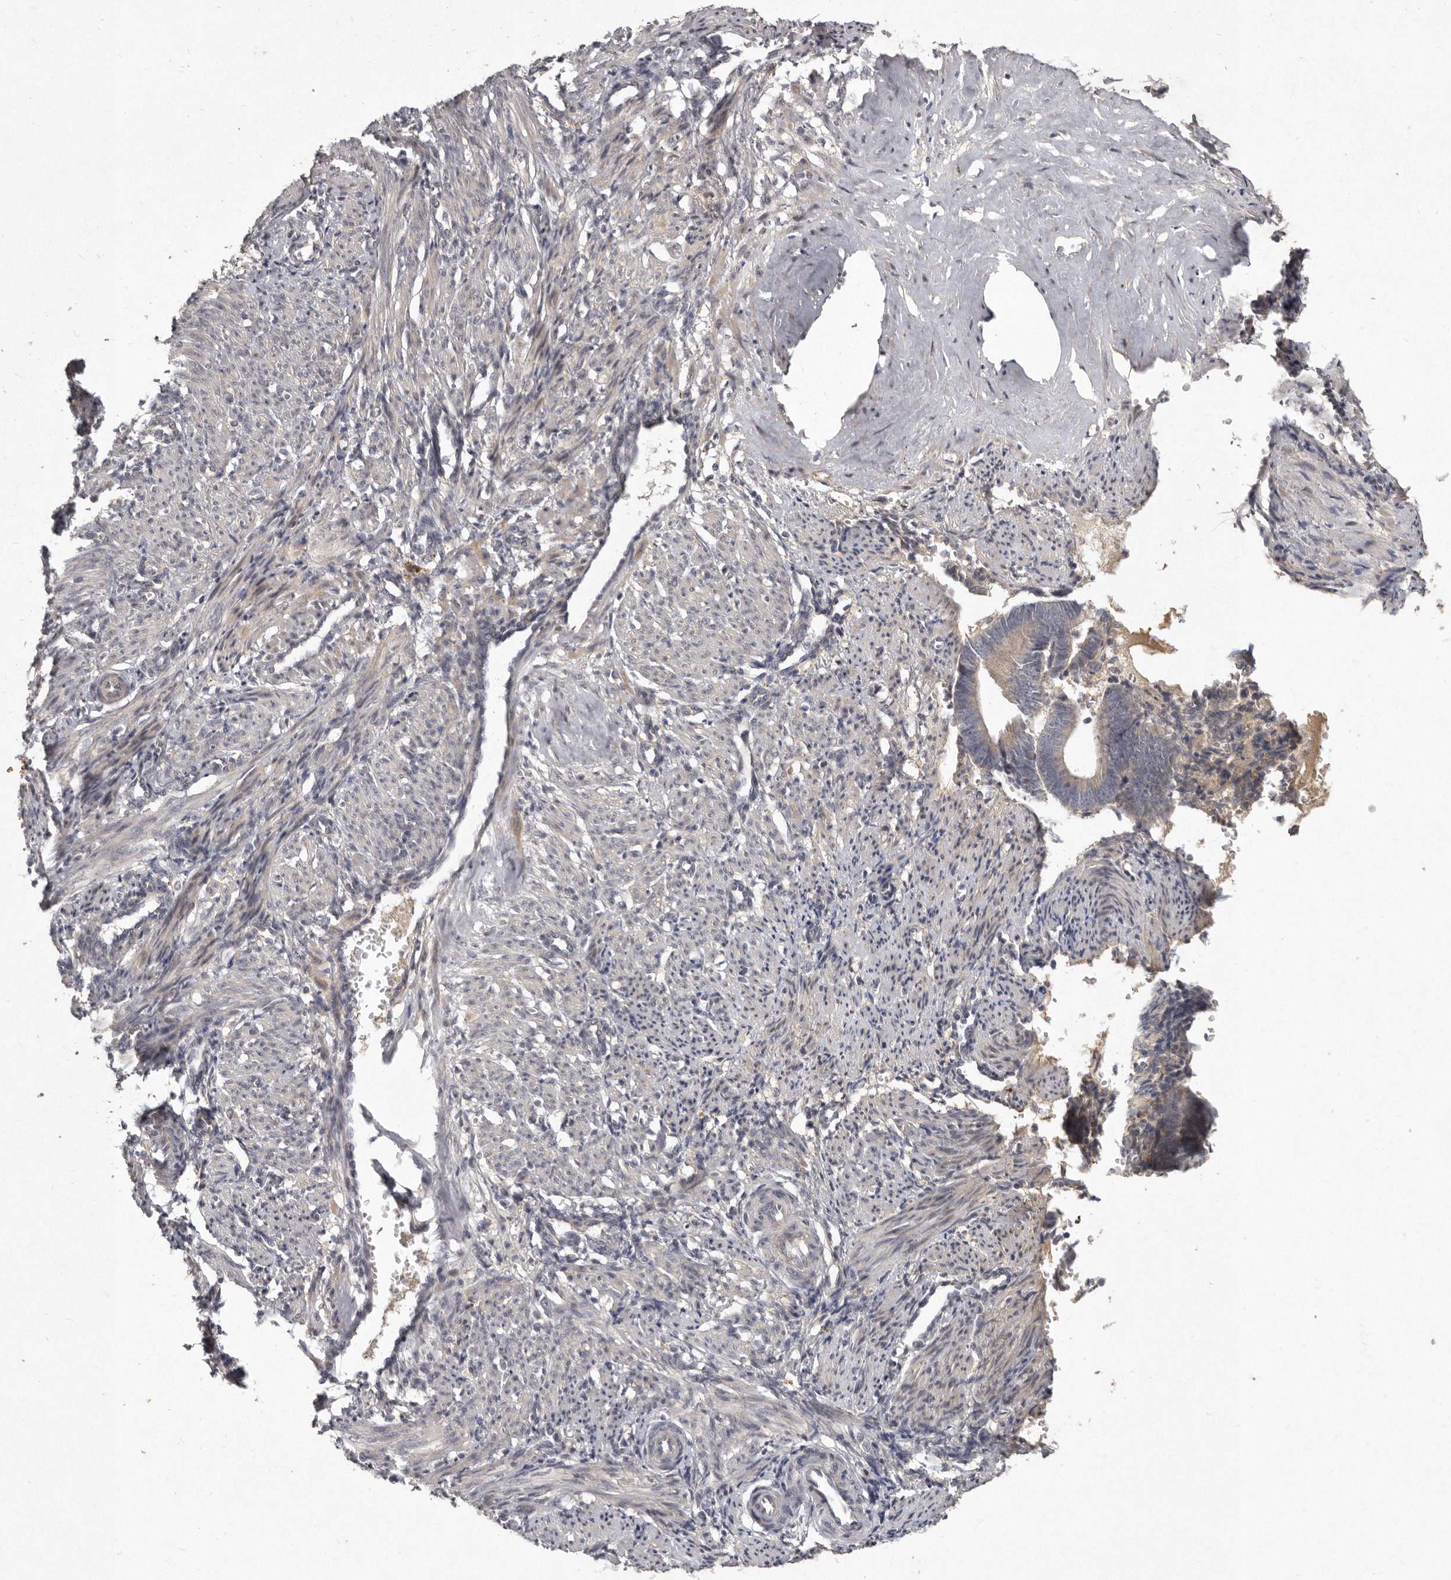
{"staining": {"intensity": "negative", "quantity": "none", "location": "none"}, "tissue": "smooth muscle", "cell_type": "Smooth muscle cells", "image_type": "normal", "snomed": [{"axis": "morphology", "description": "Normal tissue, NOS"}, {"axis": "topography", "description": "Endometrium"}], "caption": "This is a image of immunohistochemistry staining of normal smooth muscle, which shows no expression in smooth muscle cells. The staining is performed using DAB brown chromogen with nuclei counter-stained in using hematoxylin.", "gene": "SLC22A1", "patient": {"sex": "female", "age": 33}}